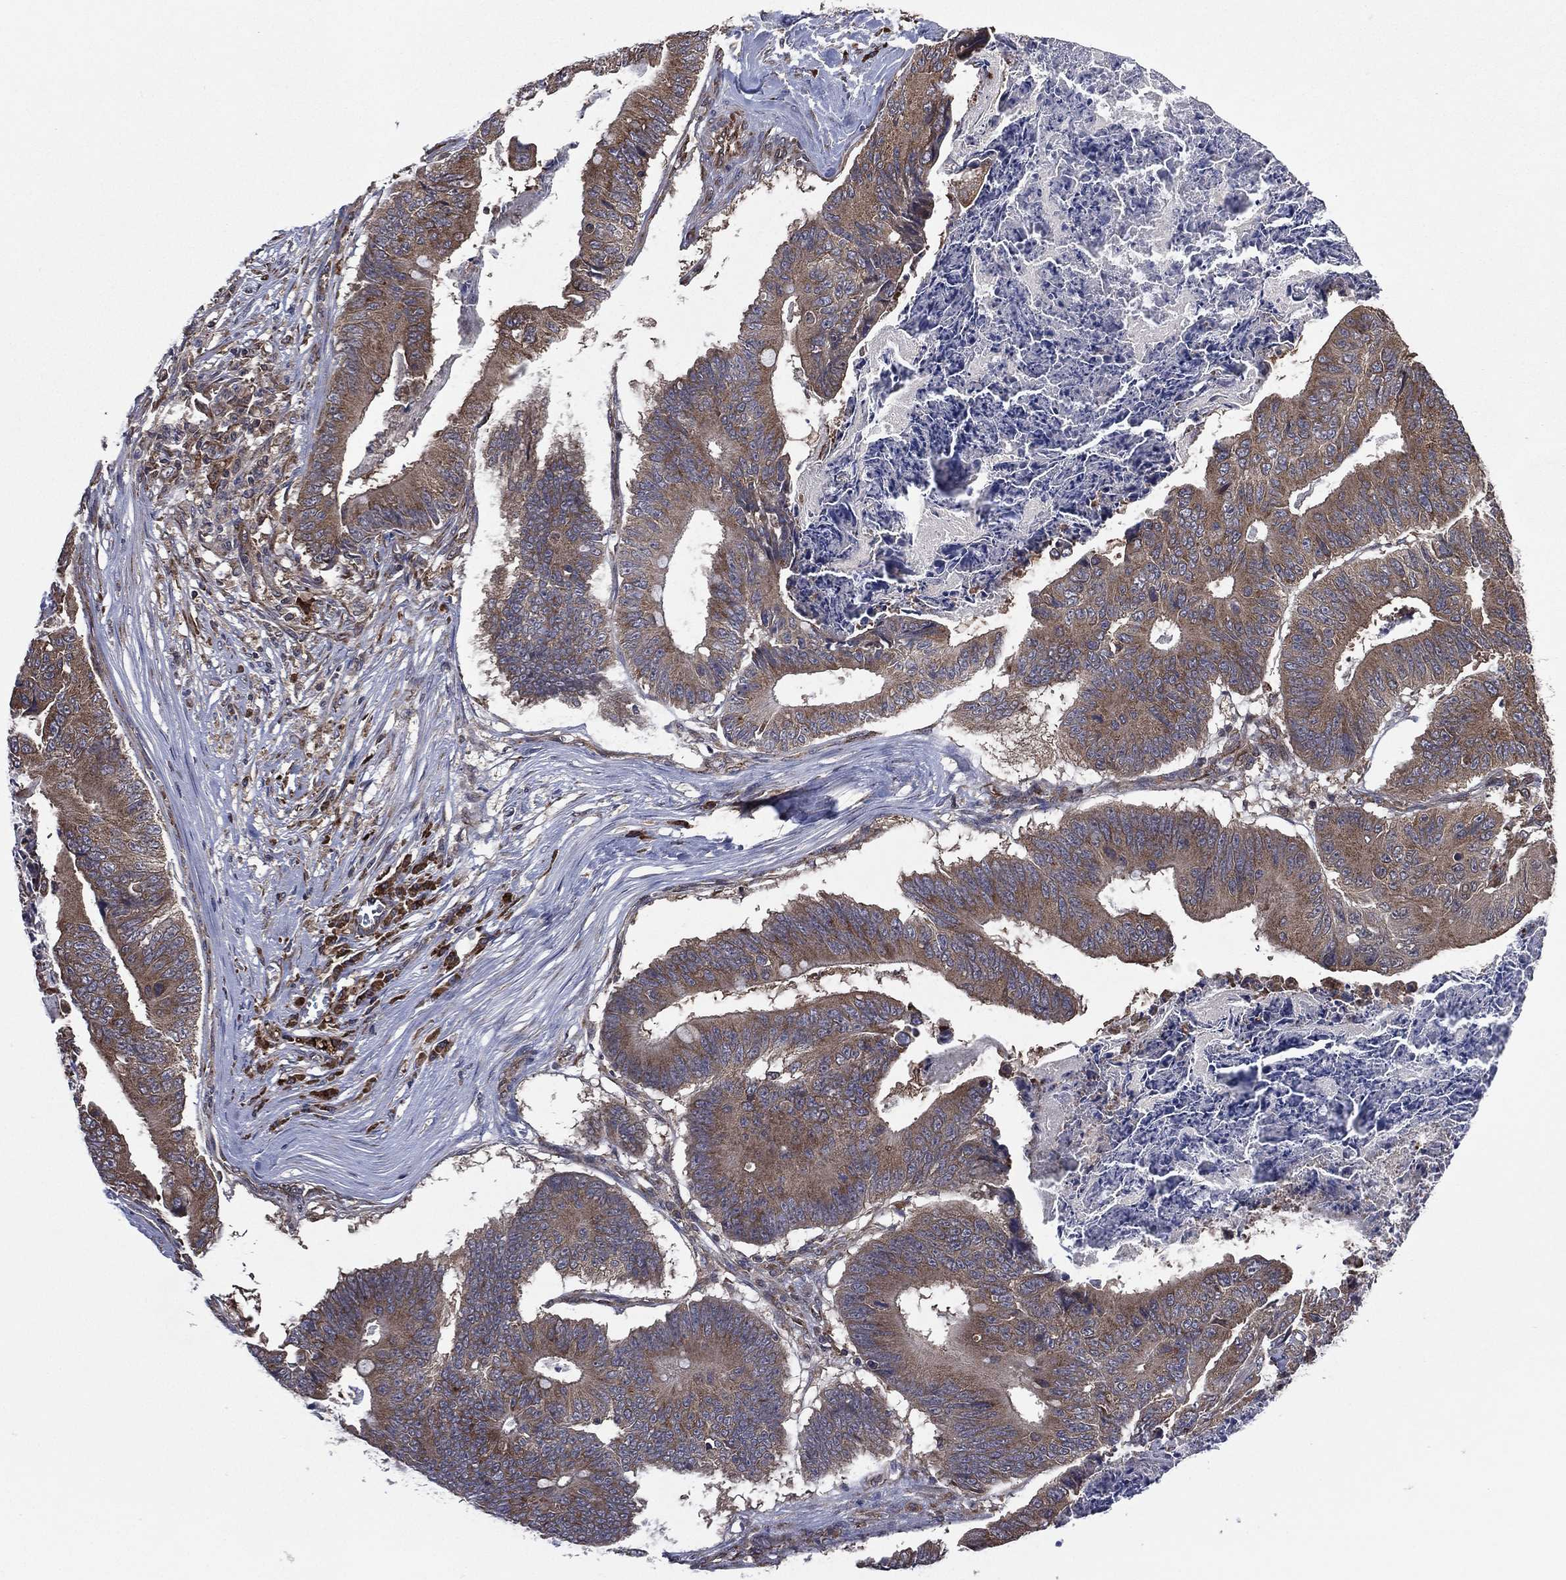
{"staining": {"intensity": "moderate", "quantity": ">75%", "location": "cytoplasmic/membranous"}, "tissue": "colorectal cancer", "cell_type": "Tumor cells", "image_type": "cancer", "snomed": [{"axis": "morphology", "description": "Adenocarcinoma, NOS"}, {"axis": "topography", "description": "Colon"}], "caption": "Immunohistochemical staining of colorectal cancer (adenocarcinoma) shows moderate cytoplasmic/membranous protein staining in approximately >75% of tumor cells.", "gene": "C2orf76", "patient": {"sex": "male", "age": 84}}